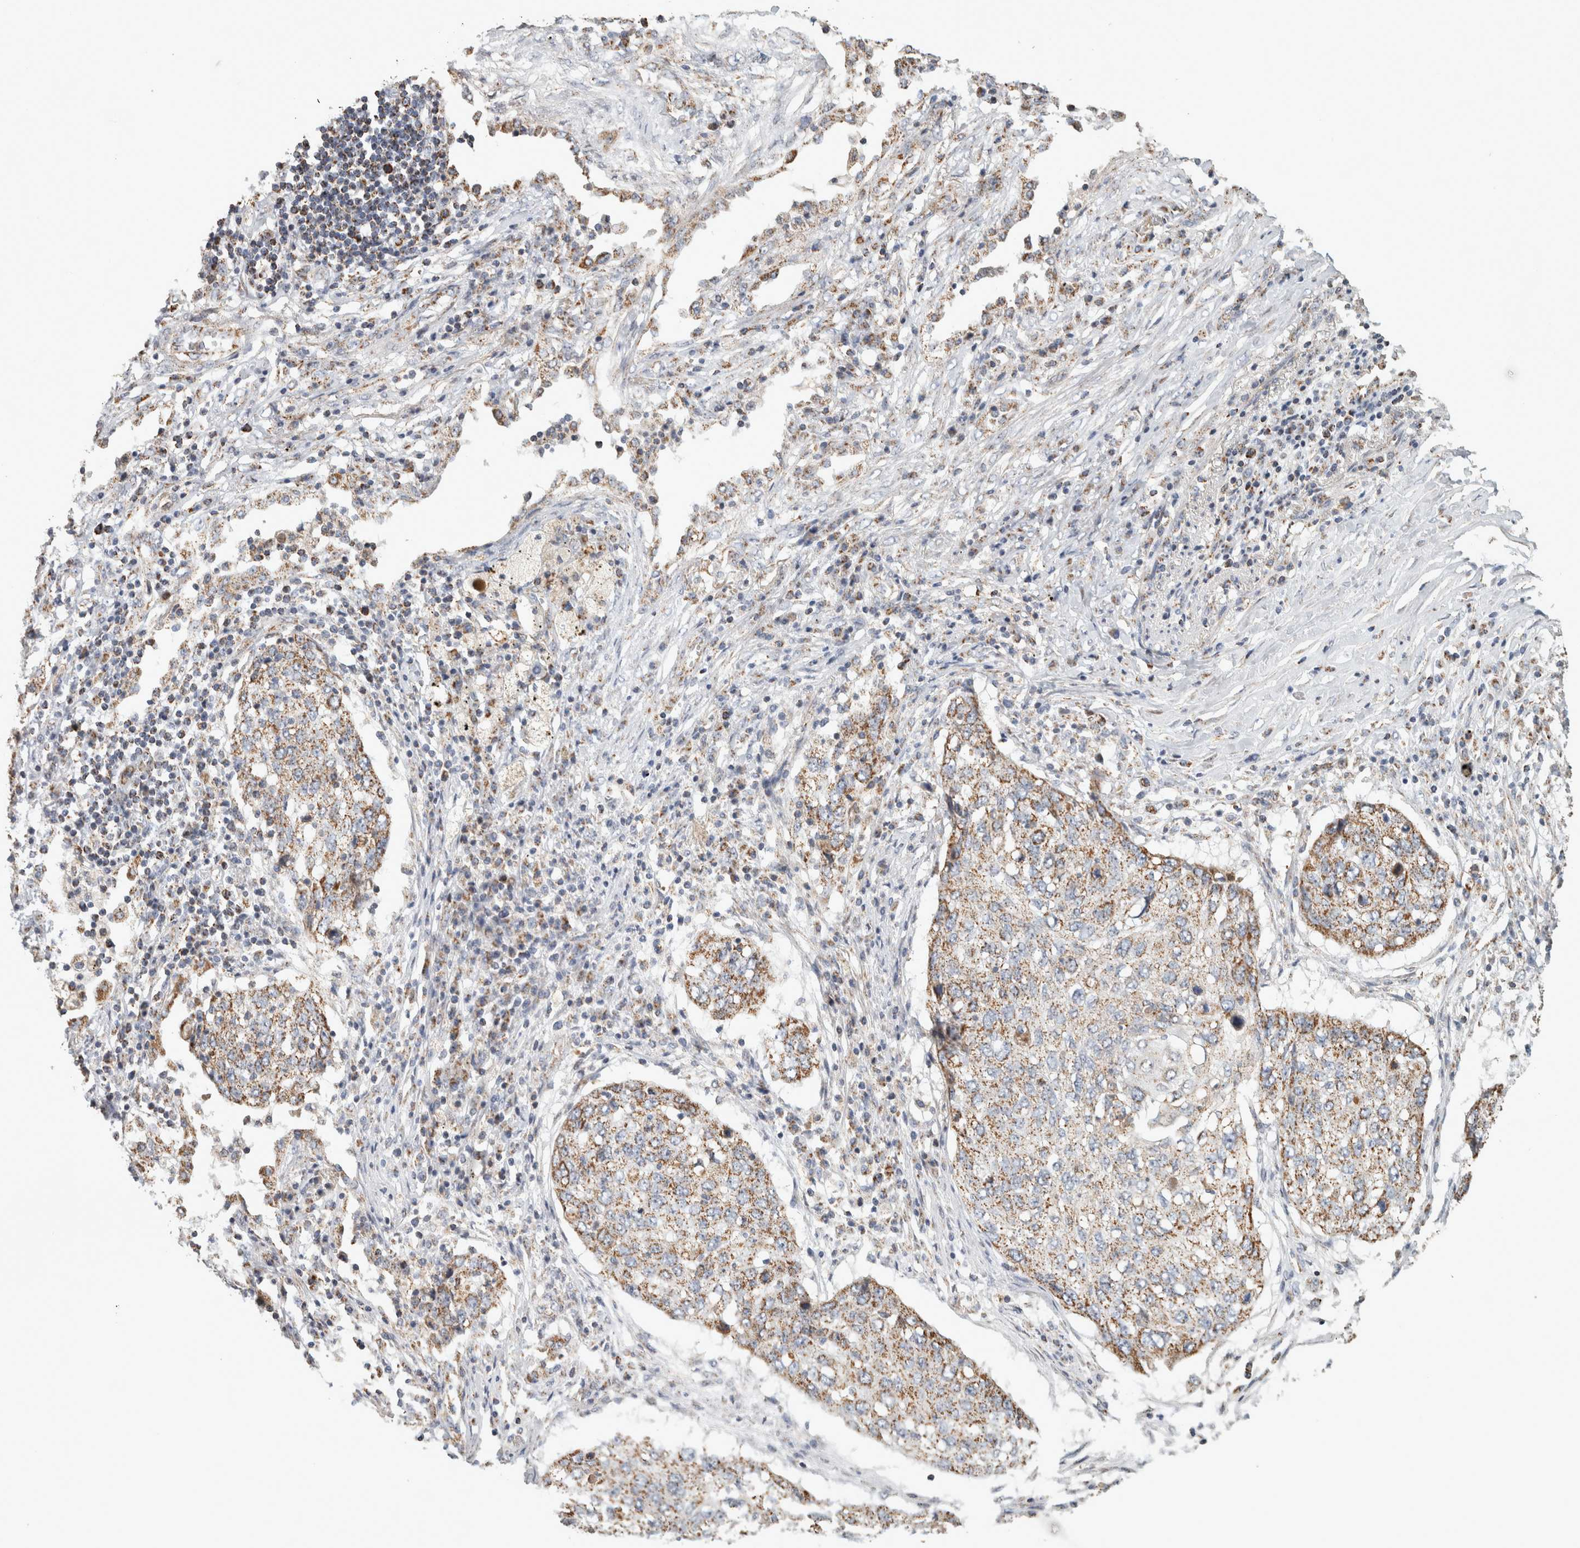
{"staining": {"intensity": "moderate", "quantity": ">75%", "location": "cytoplasmic/membranous"}, "tissue": "lung cancer", "cell_type": "Tumor cells", "image_type": "cancer", "snomed": [{"axis": "morphology", "description": "Squamous cell carcinoma, NOS"}, {"axis": "topography", "description": "Lung"}], "caption": "This micrograph demonstrates IHC staining of squamous cell carcinoma (lung), with medium moderate cytoplasmic/membranous staining in approximately >75% of tumor cells.", "gene": "ST8SIA1", "patient": {"sex": "female", "age": 63}}